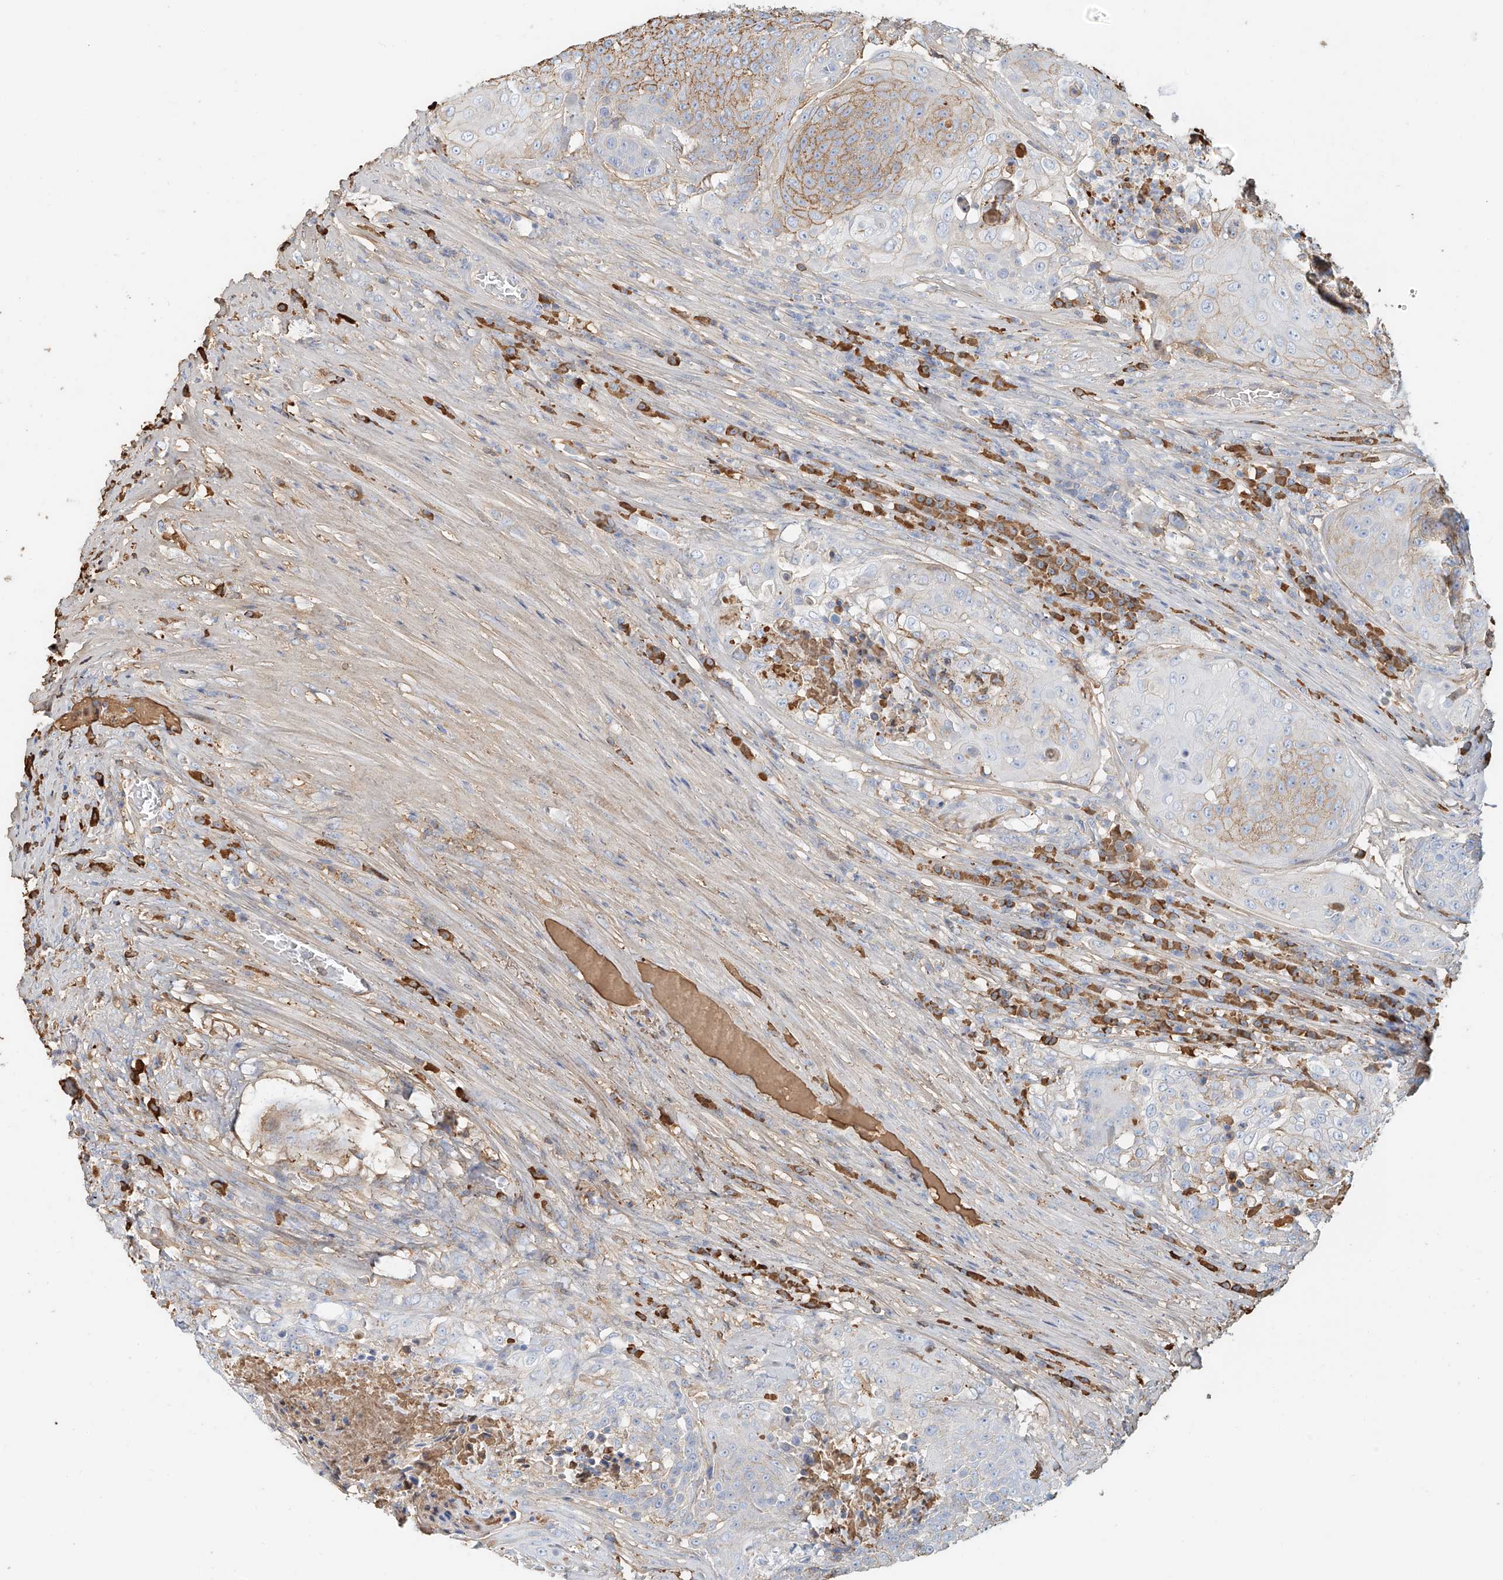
{"staining": {"intensity": "moderate", "quantity": "<25%", "location": "cytoplasmic/membranous"}, "tissue": "urothelial cancer", "cell_type": "Tumor cells", "image_type": "cancer", "snomed": [{"axis": "morphology", "description": "Urothelial carcinoma, High grade"}, {"axis": "topography", "description": "Urinary bladder"}], "caption": "Moderate cytoplasmic/membranous positivity for a protein is appreciated in approximately <25% of tumor cells of high-grade urothelial carcinoma using immunohistochemistry (IHC).", "gene": "ZFP30", "patient": {"sex": "female", "age": 63}}